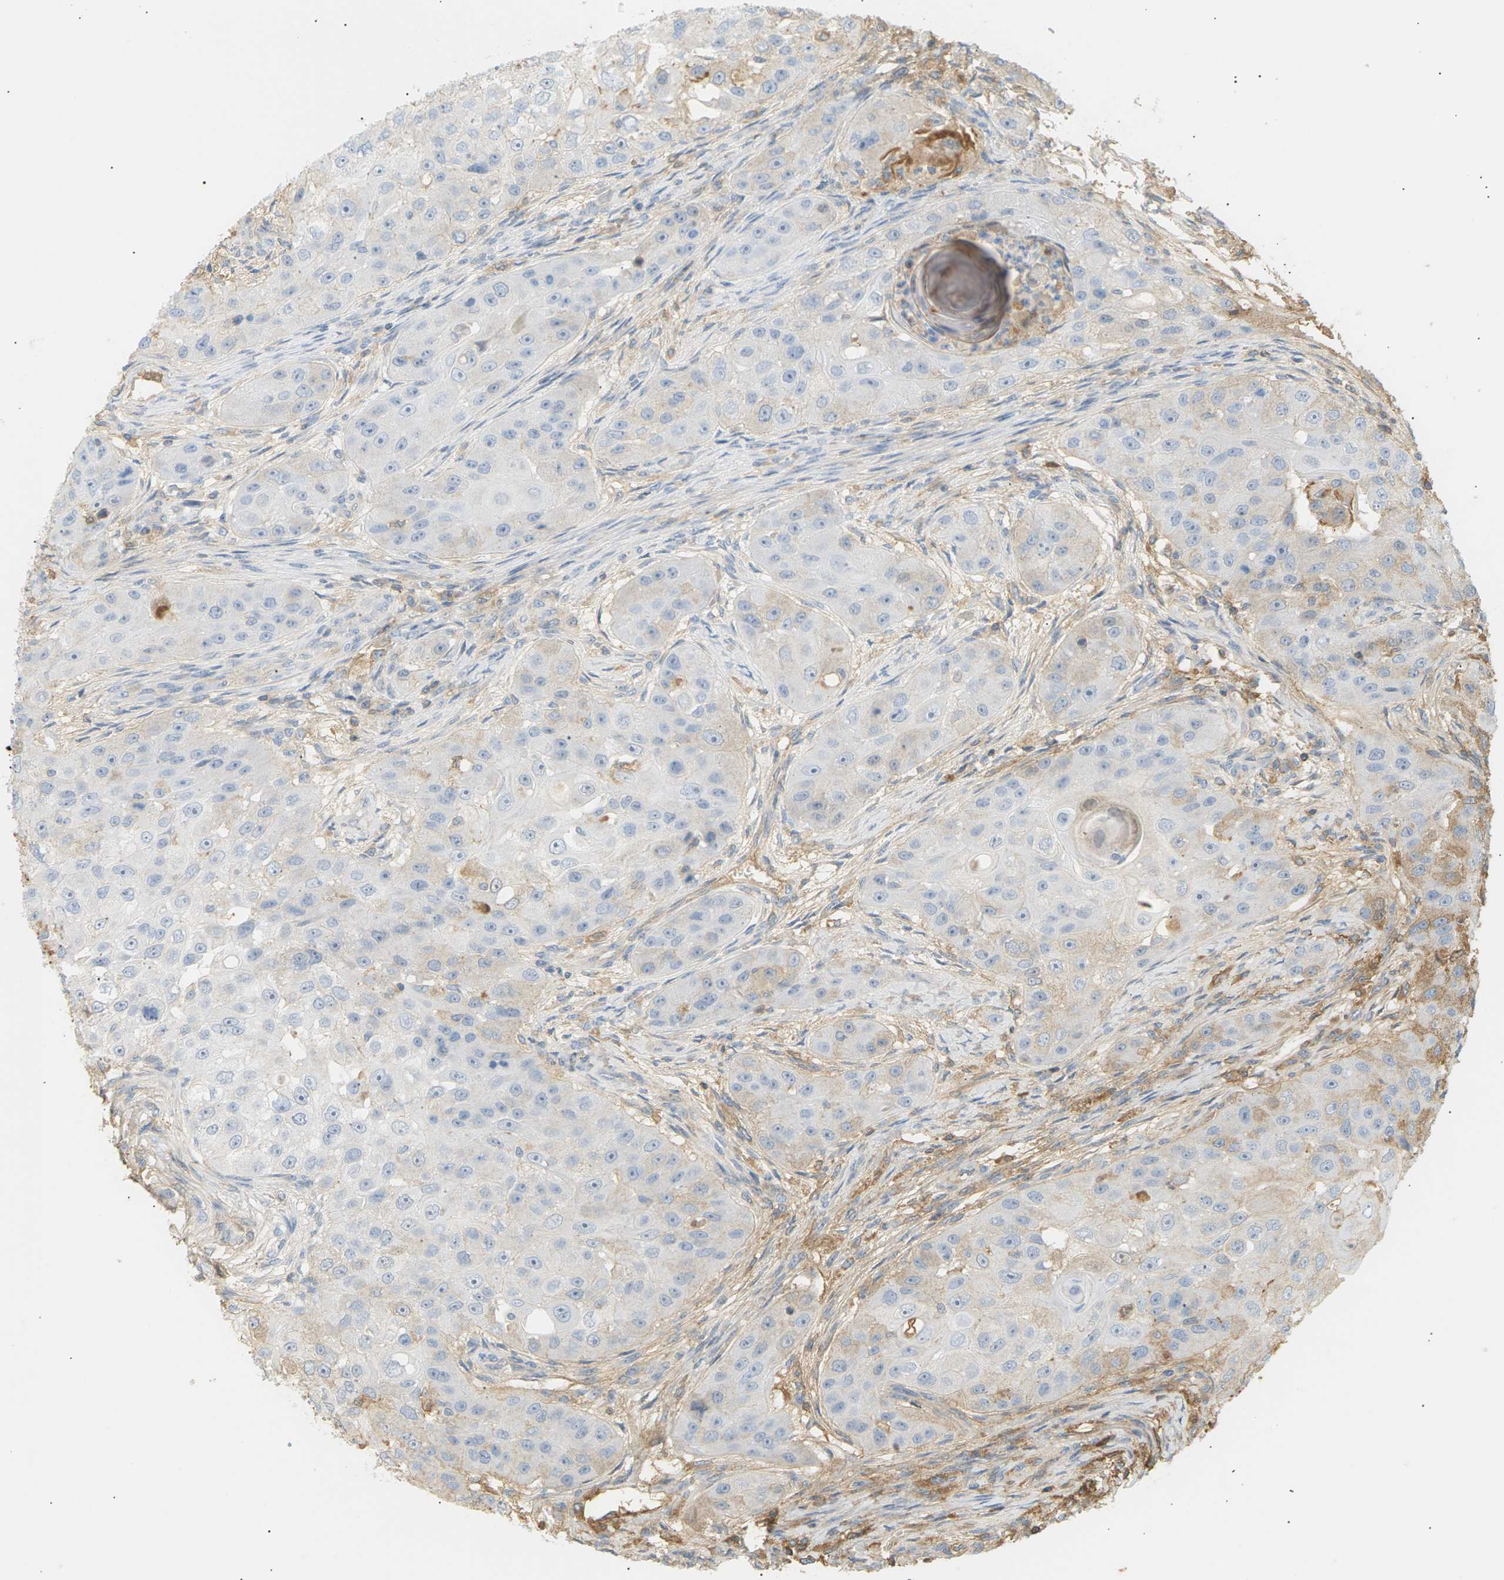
{"staining": {"intensity": "negative", "quantity": "none", "location": "none"}, "tissue": "head and neck cancer", "cell_type": "Tumor cells", "image_type": "cancer", "snomed": [{"axis": "morphology", "description": "Normal tissue, NOS"}, {"axis": "morphology", "description": "Squamous cell carcinoma, NOS"}, {"axis": "topography", "description": "Skeletal muscle"}, {"axis": "topography", "description": "Head-Neck"}], "caption": "Immunohistochemical staining of squamous cell carcinoma (head and neck) demonstrates no significant positivity in tumor cells.", "gene": "IGLC3", "patient": {"sex": "male", "age": 51}}